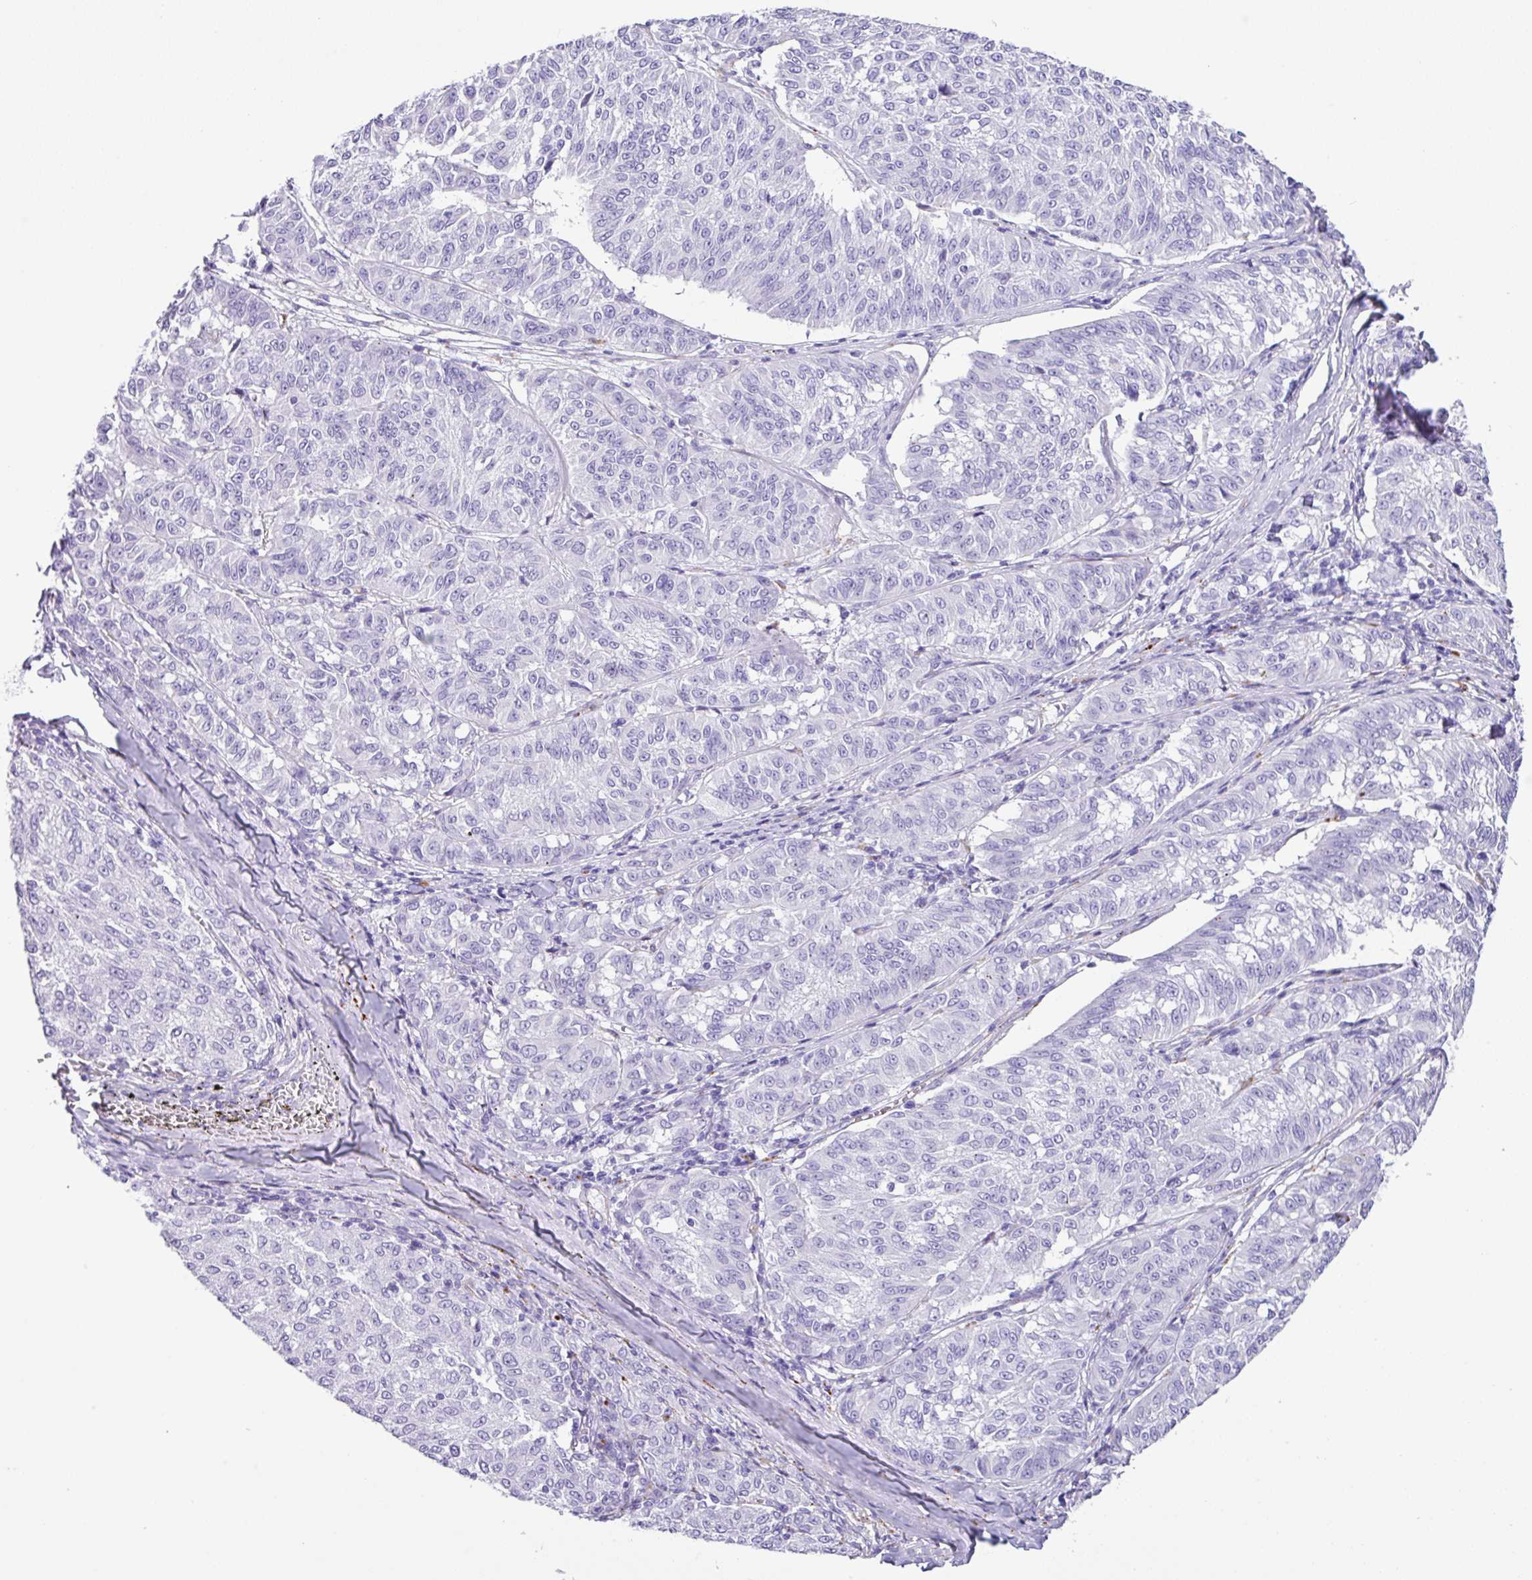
{"staining": {"intensity": "negative", "quantity": "none", "location": "none"}, "tissue": "melanoma", "cell_type": "Tumor cells", "image_type": "cancer", "snomed": [{"axis": "morphology", "description": "Malignant melanoma, NOS"}, {"axis": "topography", "description": "Skin"}], "caption": "Immunohistochemical staining of human malignant melanoma reveals no significant expression in tumor cells.", "gene": "ZG16", "patient": {"sex": "female", "age": 72}}